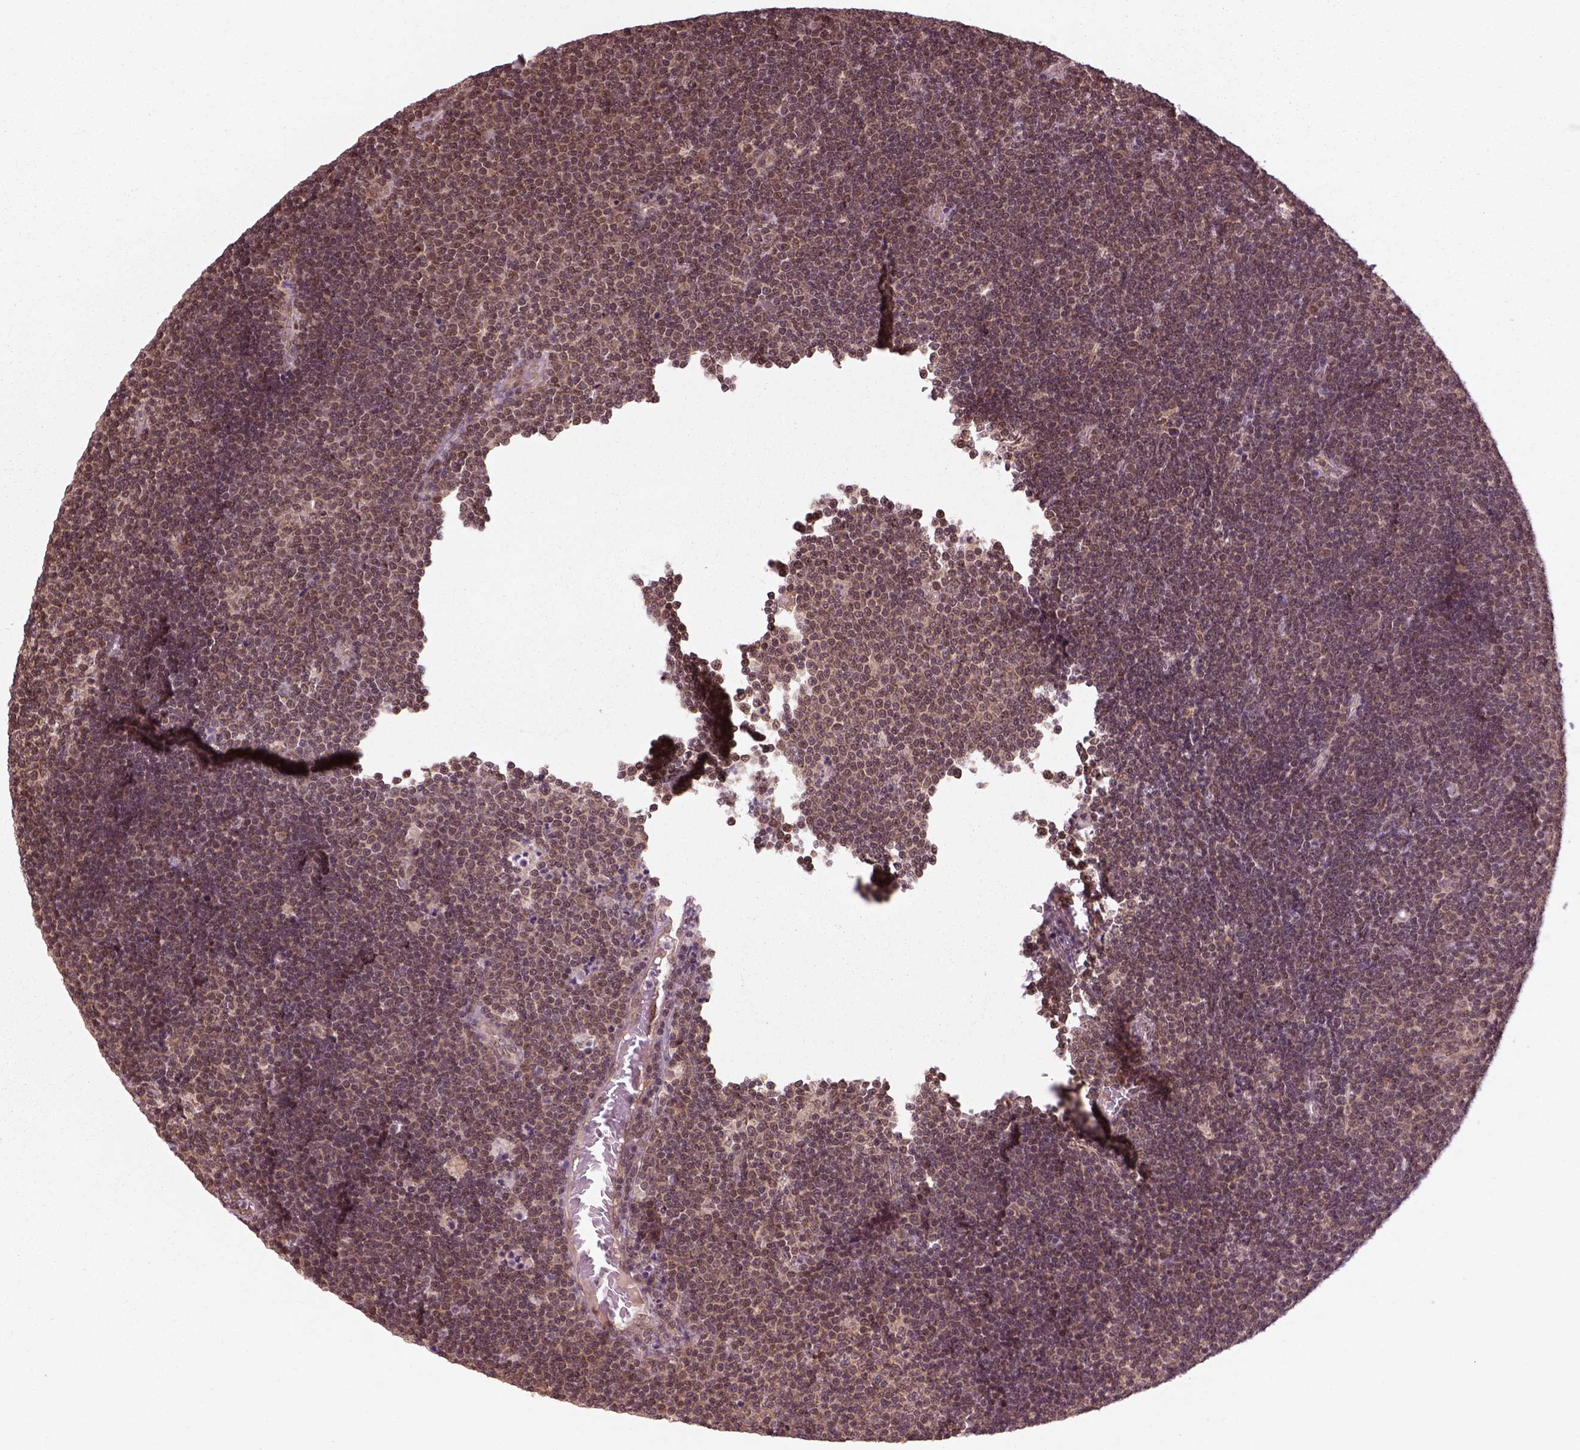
{"staining": {"intensity": "moderate", "quantity": ">75%", "location": "cytoplasmic/membranous"}, "tissue": "lymphoma", "cell_type": "Tumor cells", "image_type": "cancer", "snomed": [{"axis": "morphology", "description": "Malignant lymphoma, non-Hodgkin's type, Low grade"}, {"axis": "topography", "description": "Brain"}], "caption": "Immunohistochemical staining of human malignant lymphoma, non-Hodgkin's type (low-grade) reveals medium levels of moderate cytoplasmic/membranous staining in about >75% of tumor cells. (brown staining indicates protein expression, while blue staining denotes nuclei).", "gene": "NUDT9", "patient": {"sex": "female", "age": 66}}